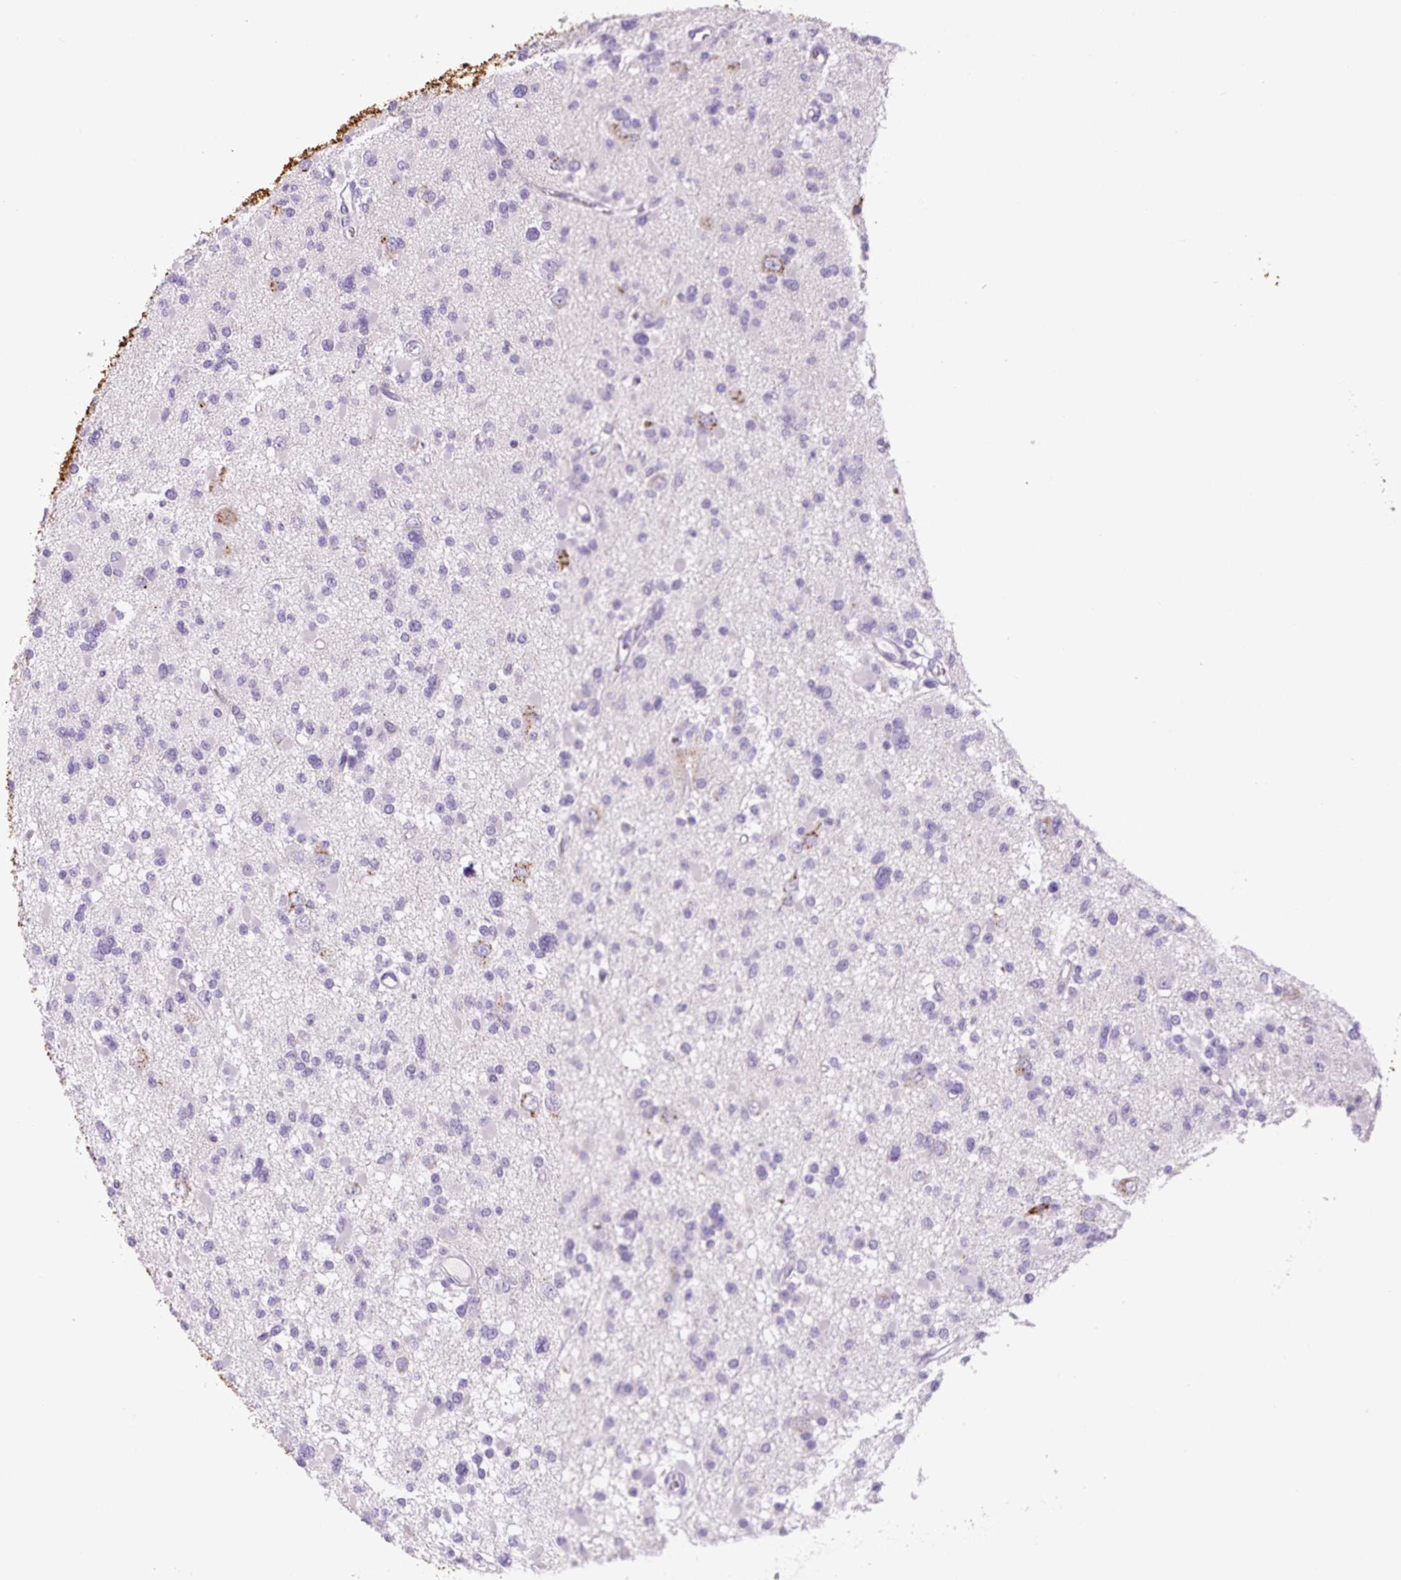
{"staining": {"intensity": "negative", "quantity": "none", "location": "none"}, "tissue": "glioma", "cell_type": "Tumor cells", "image_type": "cancer", "snomed": [{"axis": "morphology", "description": "Glioma, malignant, Low grade"}, {"axis": "topography", "description": "Brain"}], "caption": "Tumor cells show no significant positivity in glioma.", "gene": "CHGA", "patient": {"sex": "female", "age": 22}}